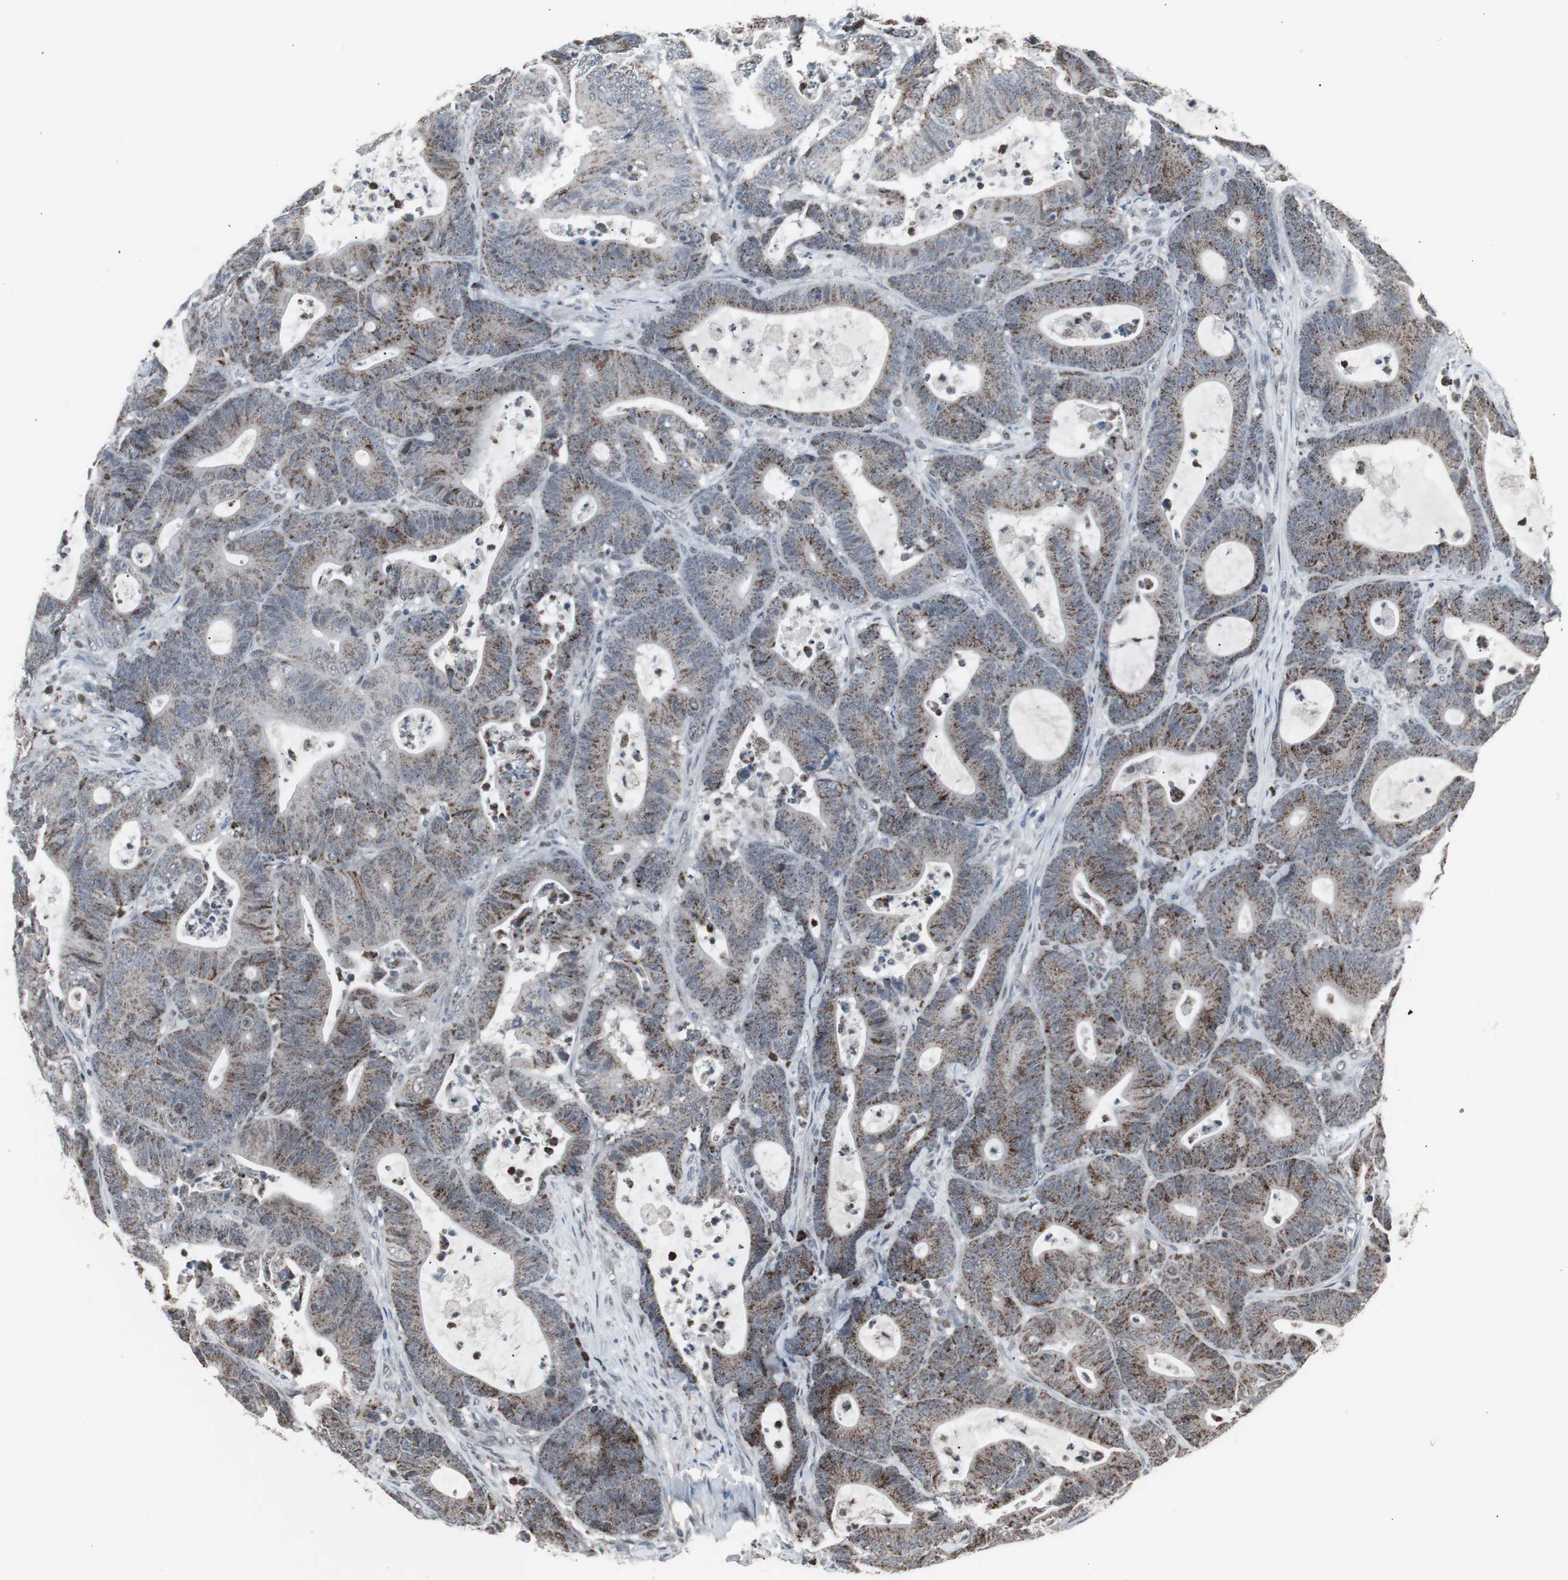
{"staining": {"intensity": "moderate", "quantity": ">75%", "location": "cytoplasmic/membranous"}, "tissue": "colorectal cancer", "cell_type": "Tumor cells", "image_type": "cancer", "snomed": [{"axis": "morphology", "description": "Adenocarcinoma, NOS"}, {"axis": "topography", "description": "Colon"}], "caption": "About >75% of tumor cells in adenocarcinoma (colorectal) show moderate cytoplasmic/membranous protein expression as visualized by brown immunohistochemical staining.", "gene": "RXRA", "patient": {"sex": "female", "age": 84}}